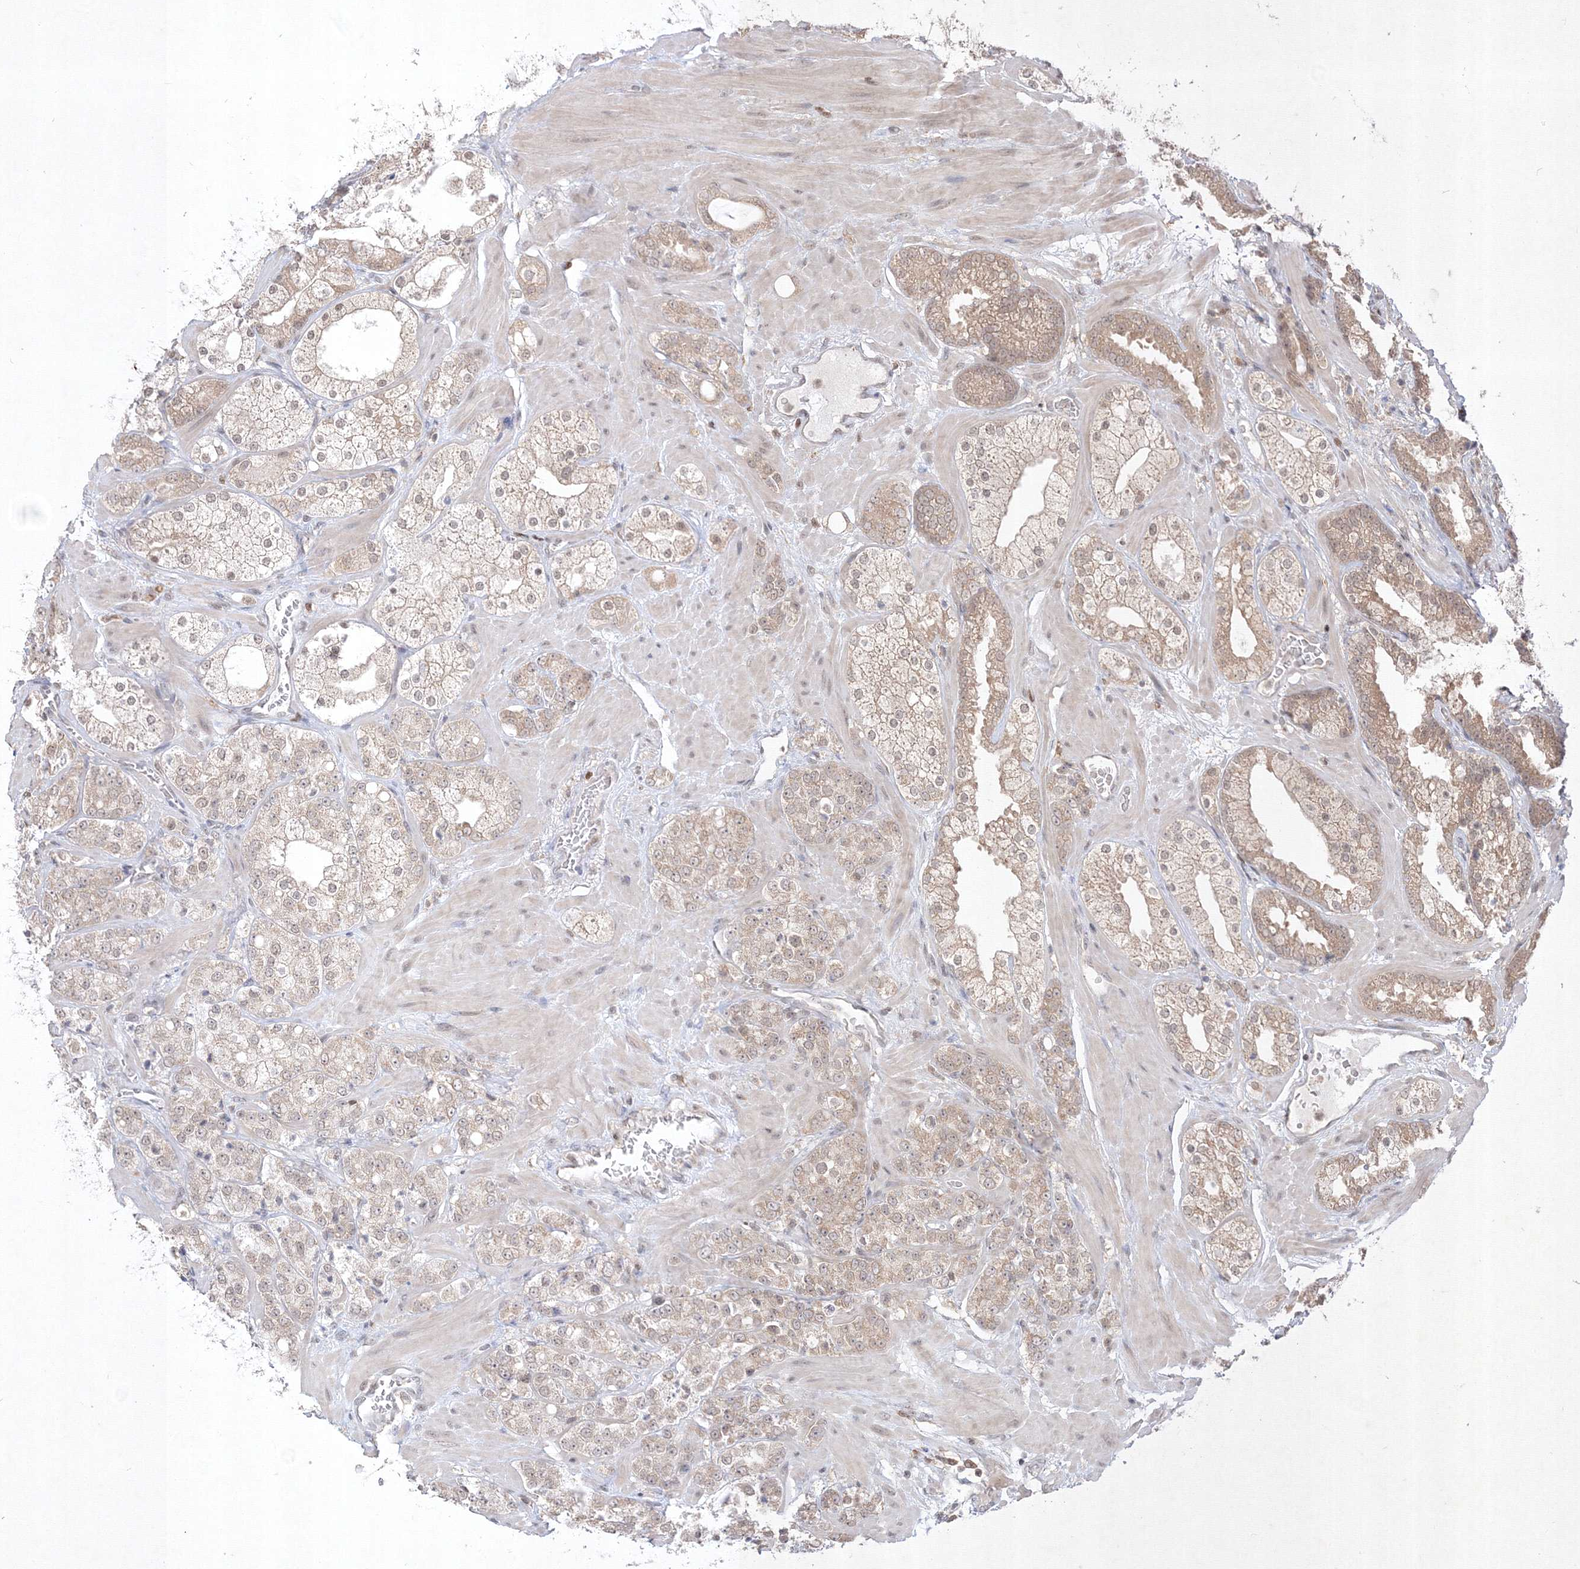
{"staining": {"intensity": "weak", "quantity": "<25%", "location": "cytoplasmic/membranous"}, "tissue": "prostate cancer", "cell_type": "Tumor cells", "image_type": "cancer", "snomed": [{"axis": "morphology", "description": "Adenocarcinoma, High grade"}, {"axis": "topography", "description": "Prostate"}], "caption": "High-grade adenocarcinoma (prostate) was stained to show a protein in brown. There is no significant positivity in tumor cells. (Brightfield microscopy of DAB IHC at high magnification).", "gene": "TAB1", "patient": {"sex": "male", "age": 64}}